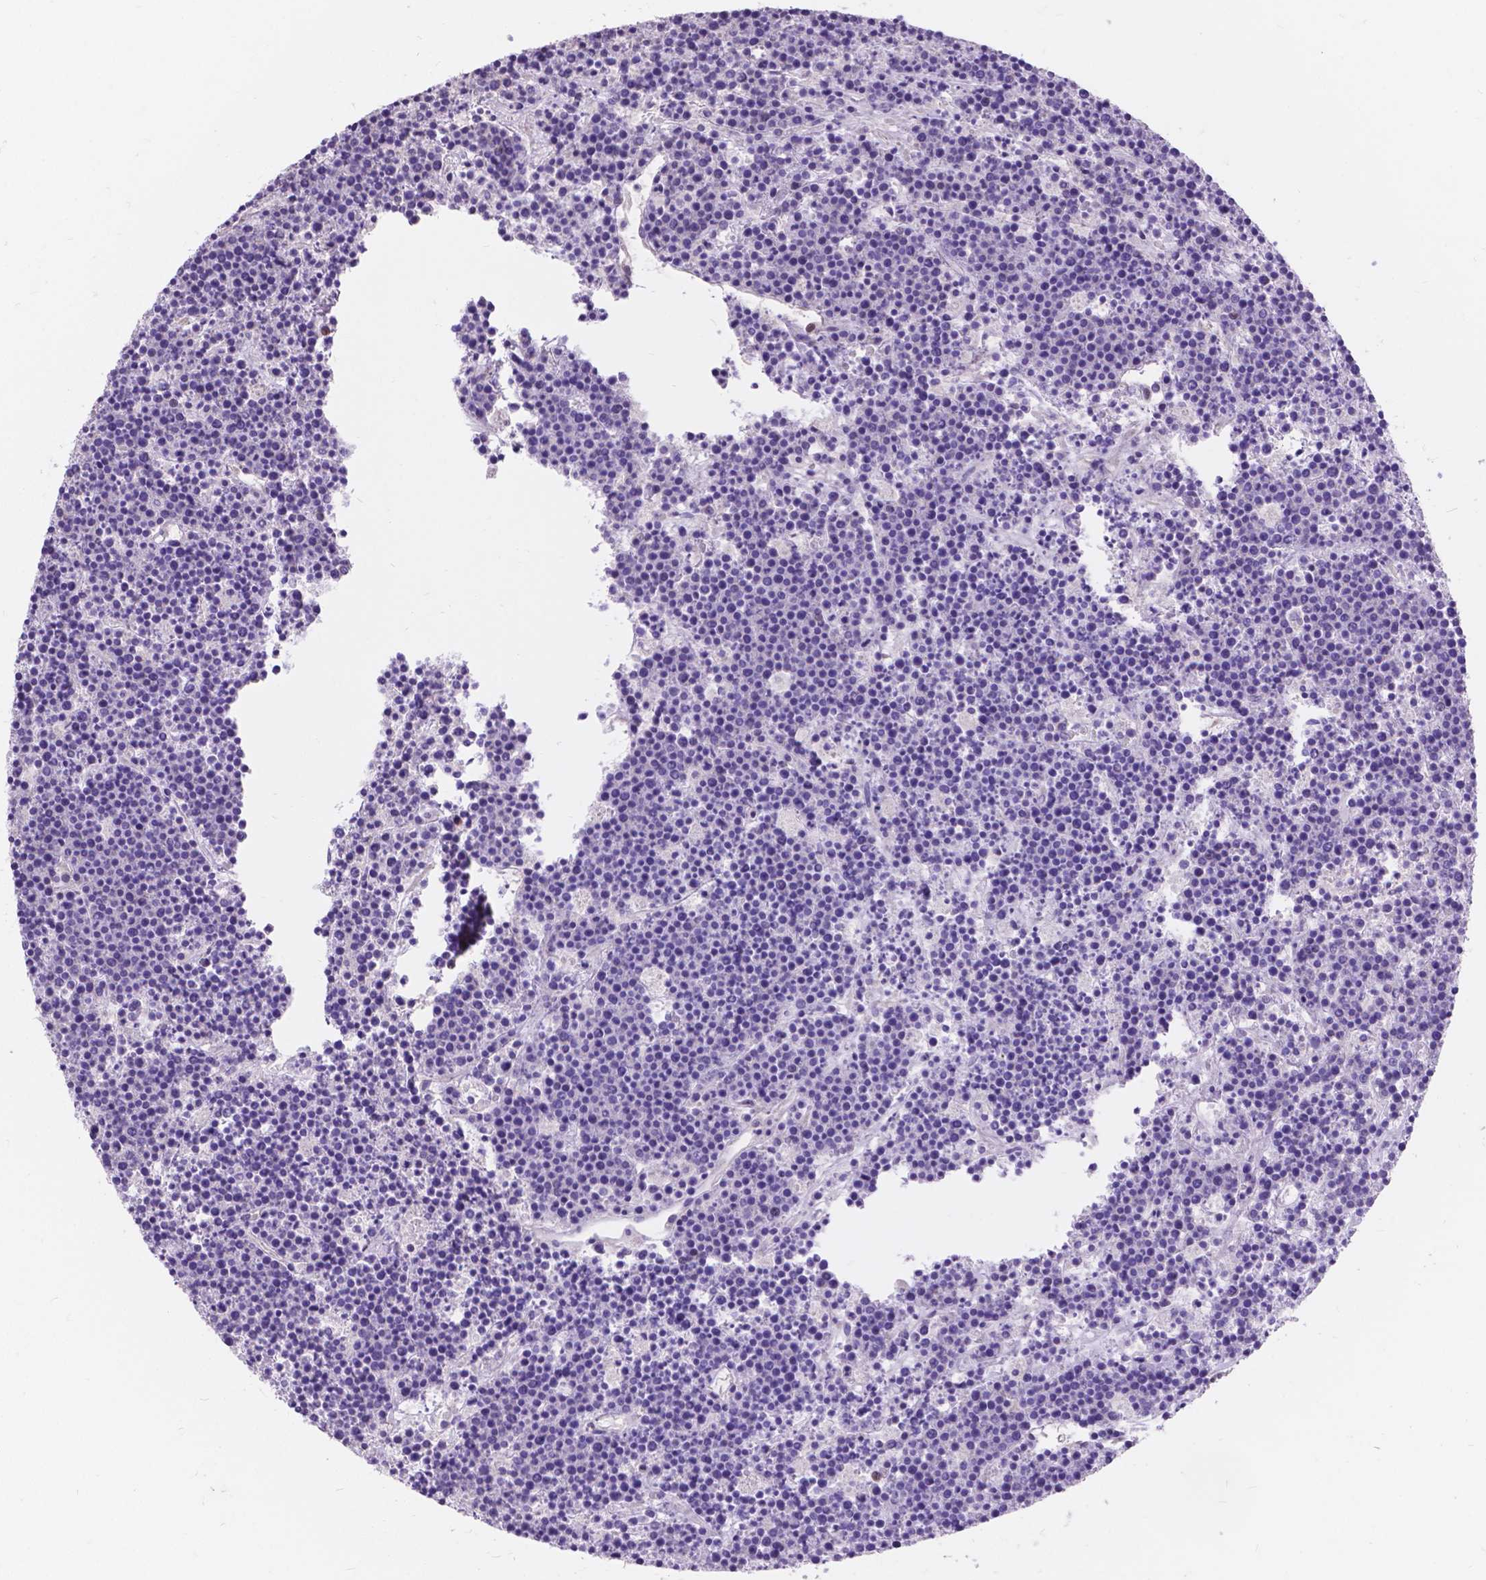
{"staining": {"intensity": "negative", "quantity": "none", "location": "none"}, "tissue": "lymphoma", "cell_type": "Tumor cells", "image_type": "cancer", "snomed": [{"axis": "morphology", "description": "Malignant lymphoma, non-Hodgkin's type, High grade"}, {"axis": "topography", "description": "Ovary"}], "caption": "Immunohistochemical staining of lymphoma shows no significant positivity in tumor cells.", "gene": "MYH14", "patient": {"sex": "female", "age": 56}}